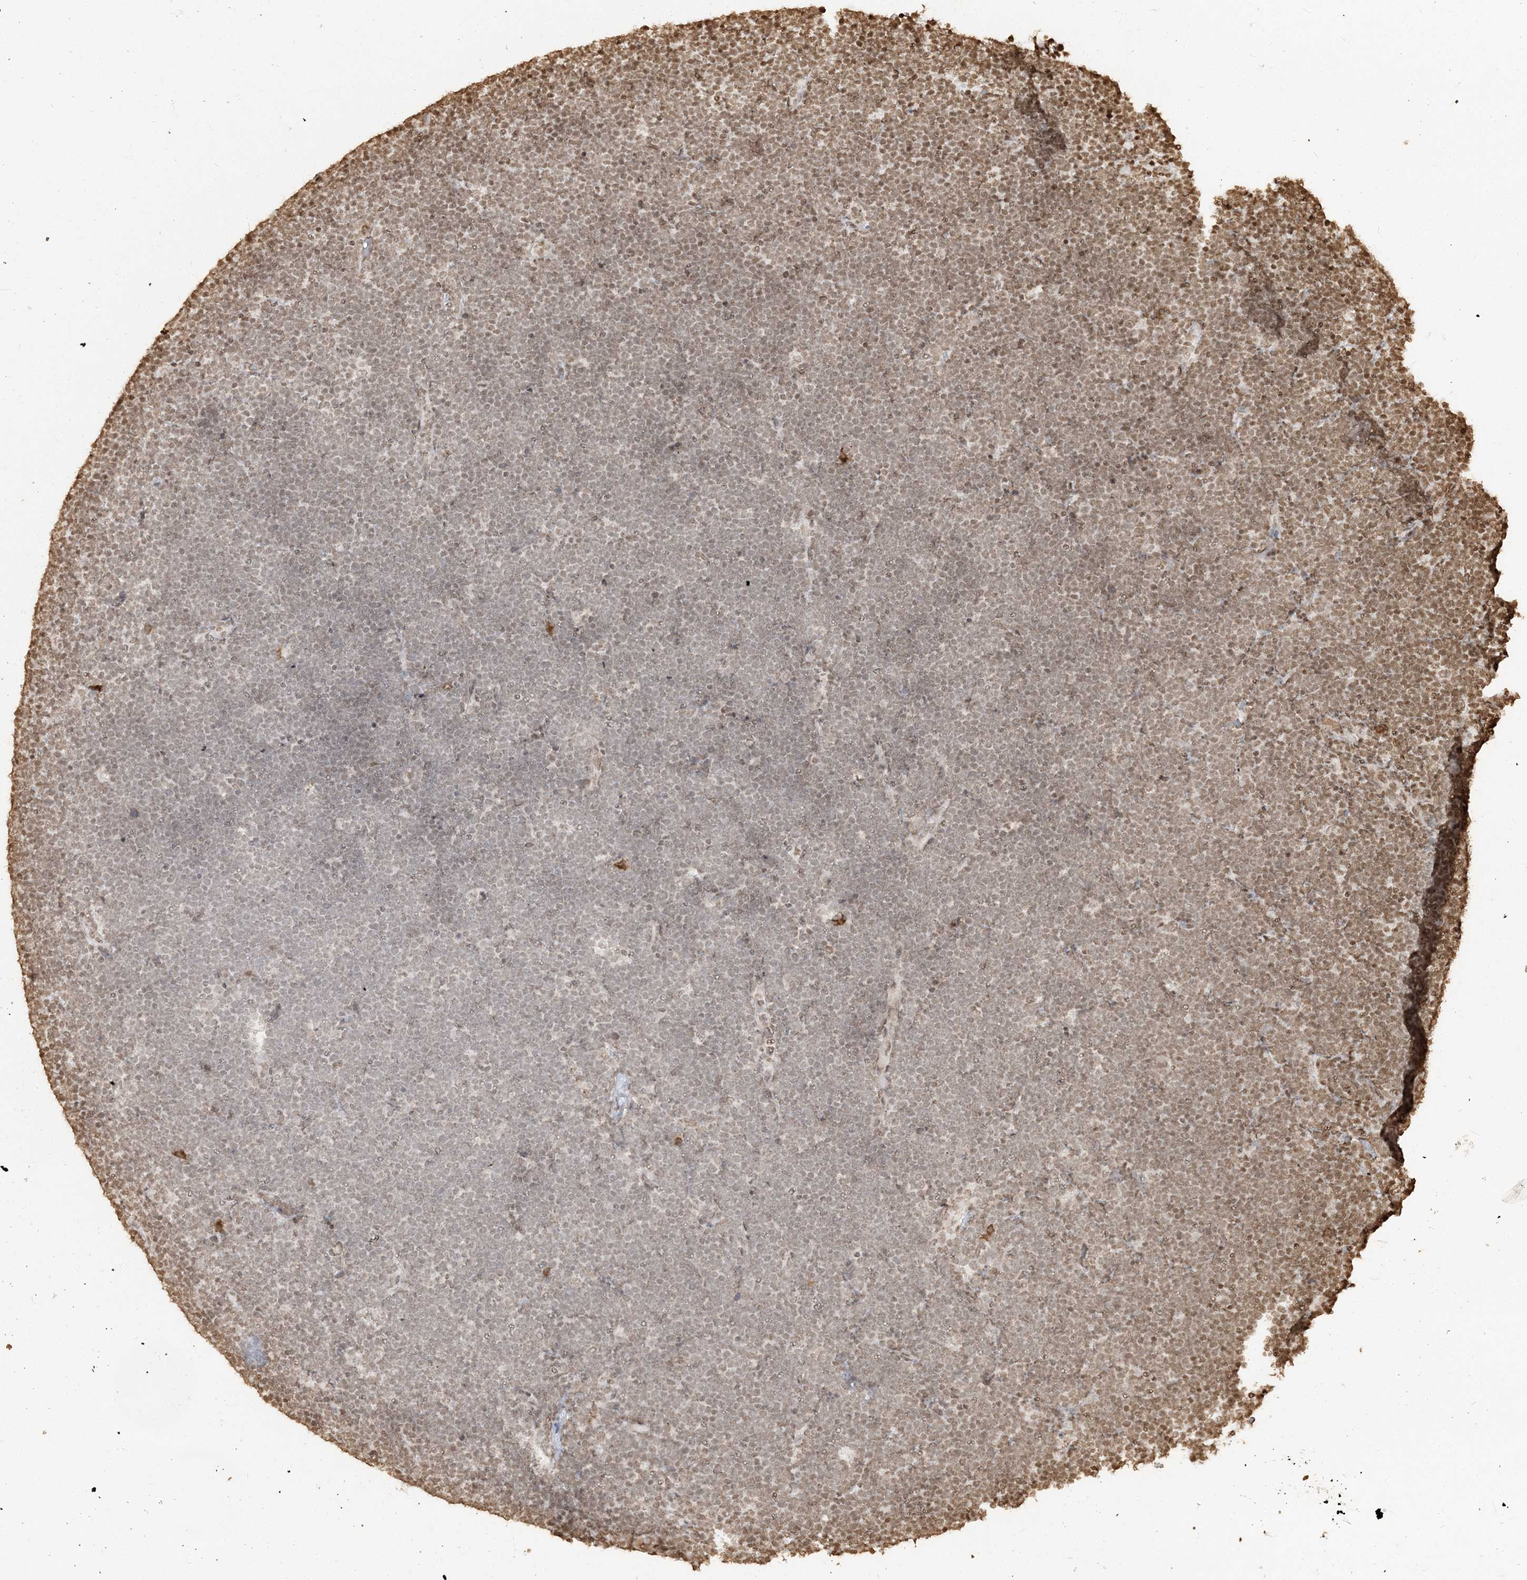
{"staining": {"intensity": "moderate", "quantity": "<25%", "location": "nuclear"}, "tissue": "lymphoma", "cell_type": "Tumor cells", "image_type": "cancer", "snomed": [{"axis": "morphology", "description": "Malignant lymphoma, non-Hodgkin's type, High grade"}, {"axis": "topography", "description": "Lymph node"}], "caption": "High-grade malignant lymphoma, non-Hodgkin's type stained for a protein (brown) shows moderate nuclear positive positivity in about <25% of tumor cells.", "gene": "H3-3B", "patient": {"sex": "male", "age": 13}}